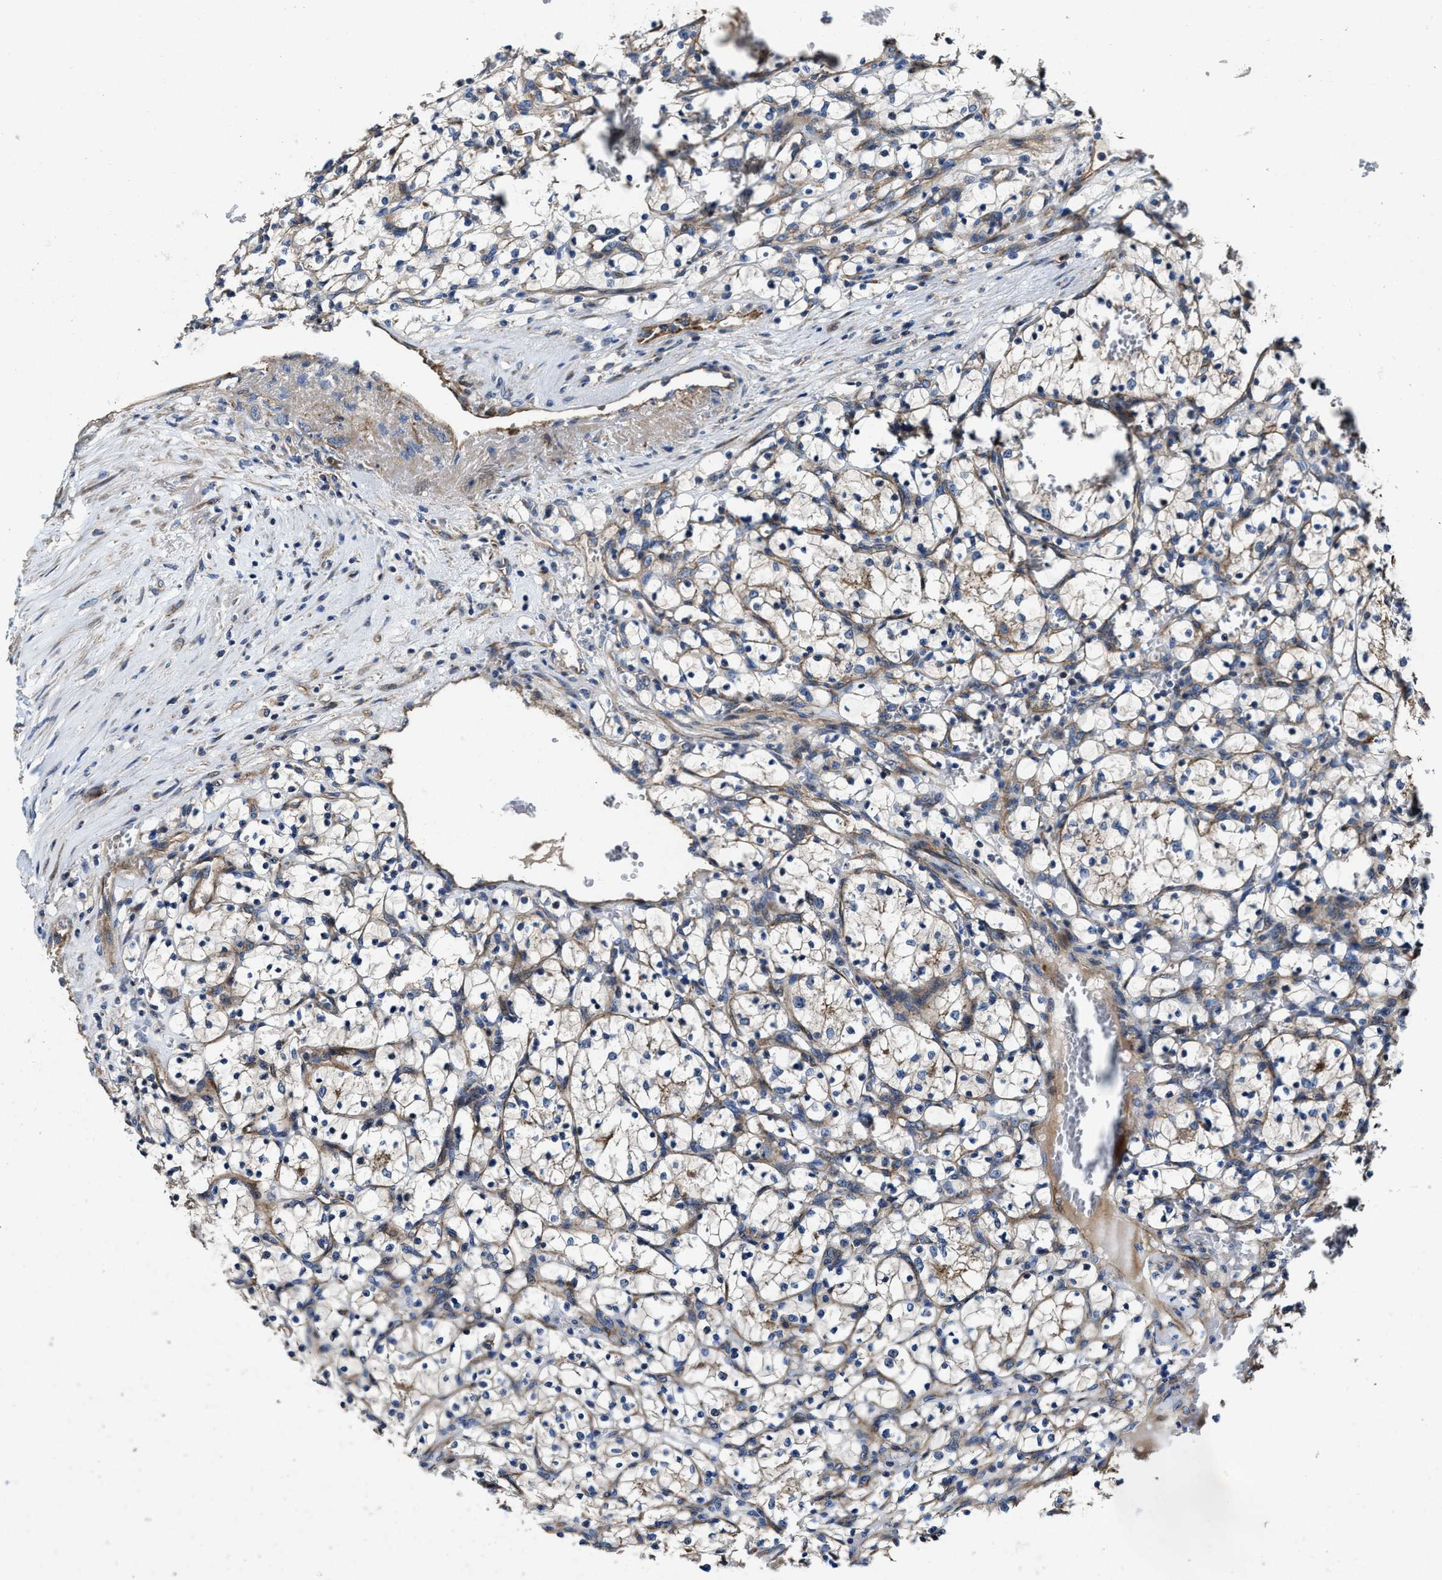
{"staining": {"intensity": "negative", "quantity": "none", "location": "none"}, "tissue": "renal cancer", "cell_type": "Tumor cells", "image_type": "cancer", "snomed": [{"axis": "morphology", "description": "Adenocarcinoma, NOS"}, {"axis": "topography", "description": "Kidney"}], "caption": "This is a photomicrograph of immunohistochemistry (IHC) staining of renal cancer (adenocarcinoma), which shows no expression in tumor cells. (Stains: DAB immunohistochemistry (IHC) with hematoxylin counter stain, Microscopy: brightfield microscopy at high magnification).", "gene": "PTAR1", "patient": {"sex": "female", "age": 69}}